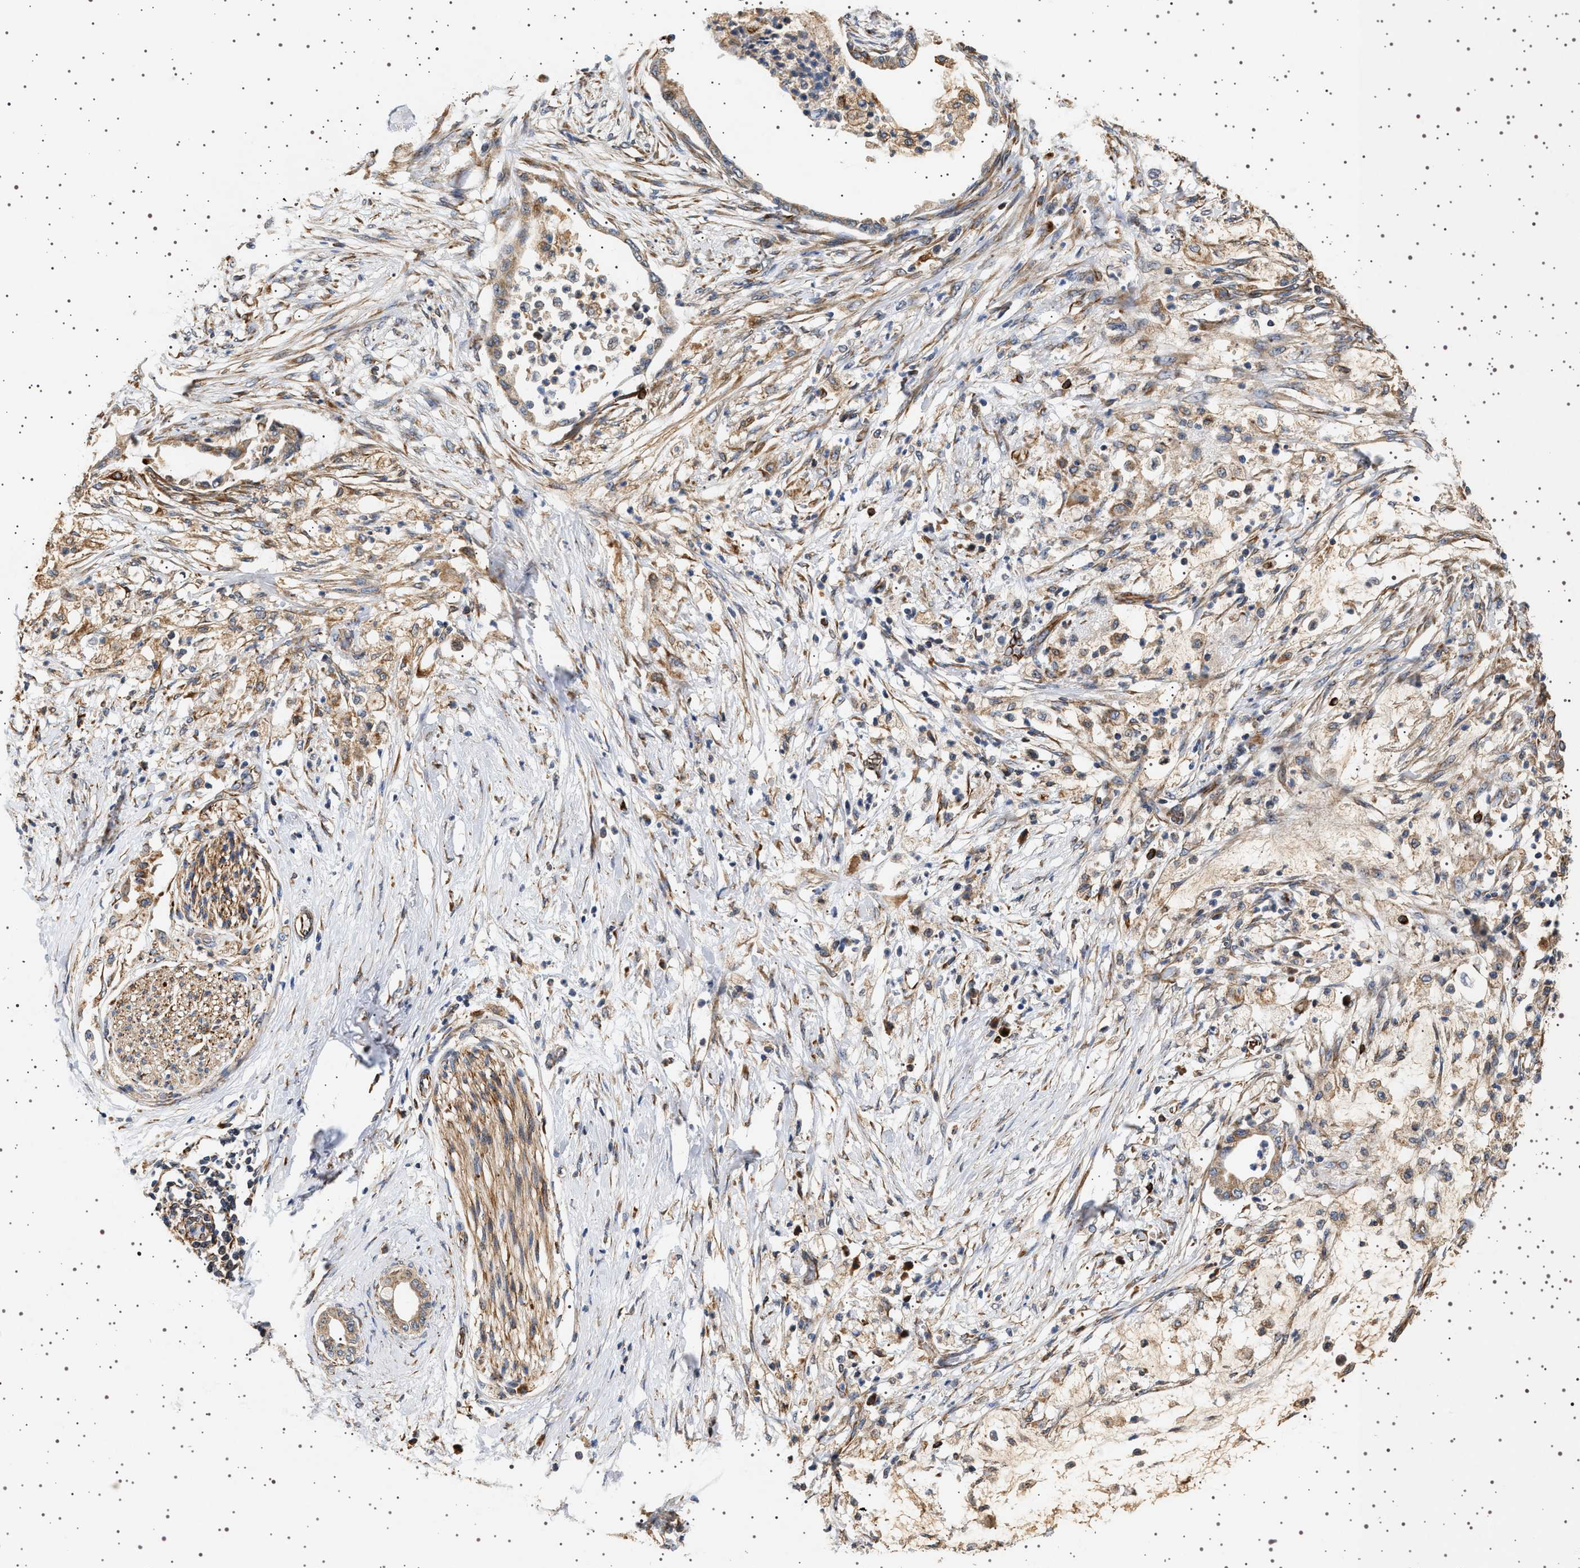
{"staining": {"intensity": "moderate", "quantity": ">75%", "location": "cytoplasmic/membranous"}, "tissue": "pancreatic cancer", "cell_type": "Tumor cells", "image_type": "cancer", "snomed": [{"axis": "morphology", "description": "Normal tissue, NOS"}, {"axis": "morphology", "description": "Adenocarcinoma, NOS"}, {"axis": "topography", "description": "Pancreas"}, {"axis": "topography", "description": "Duodenum"}], "caption": "Immunohistochemistry micrograph of neoplastic tissue: pancreatic cancer (adenocarcinoma) stained using IHC demonstrates medium levels of moderate protein expression localized specifically in the cytoplasmic/membranous of tumor cells, appearing as a cytoplasmic/membranous brown color.", "gene": "TRUB2", "patient": {"sex": "female", "age": 60}}